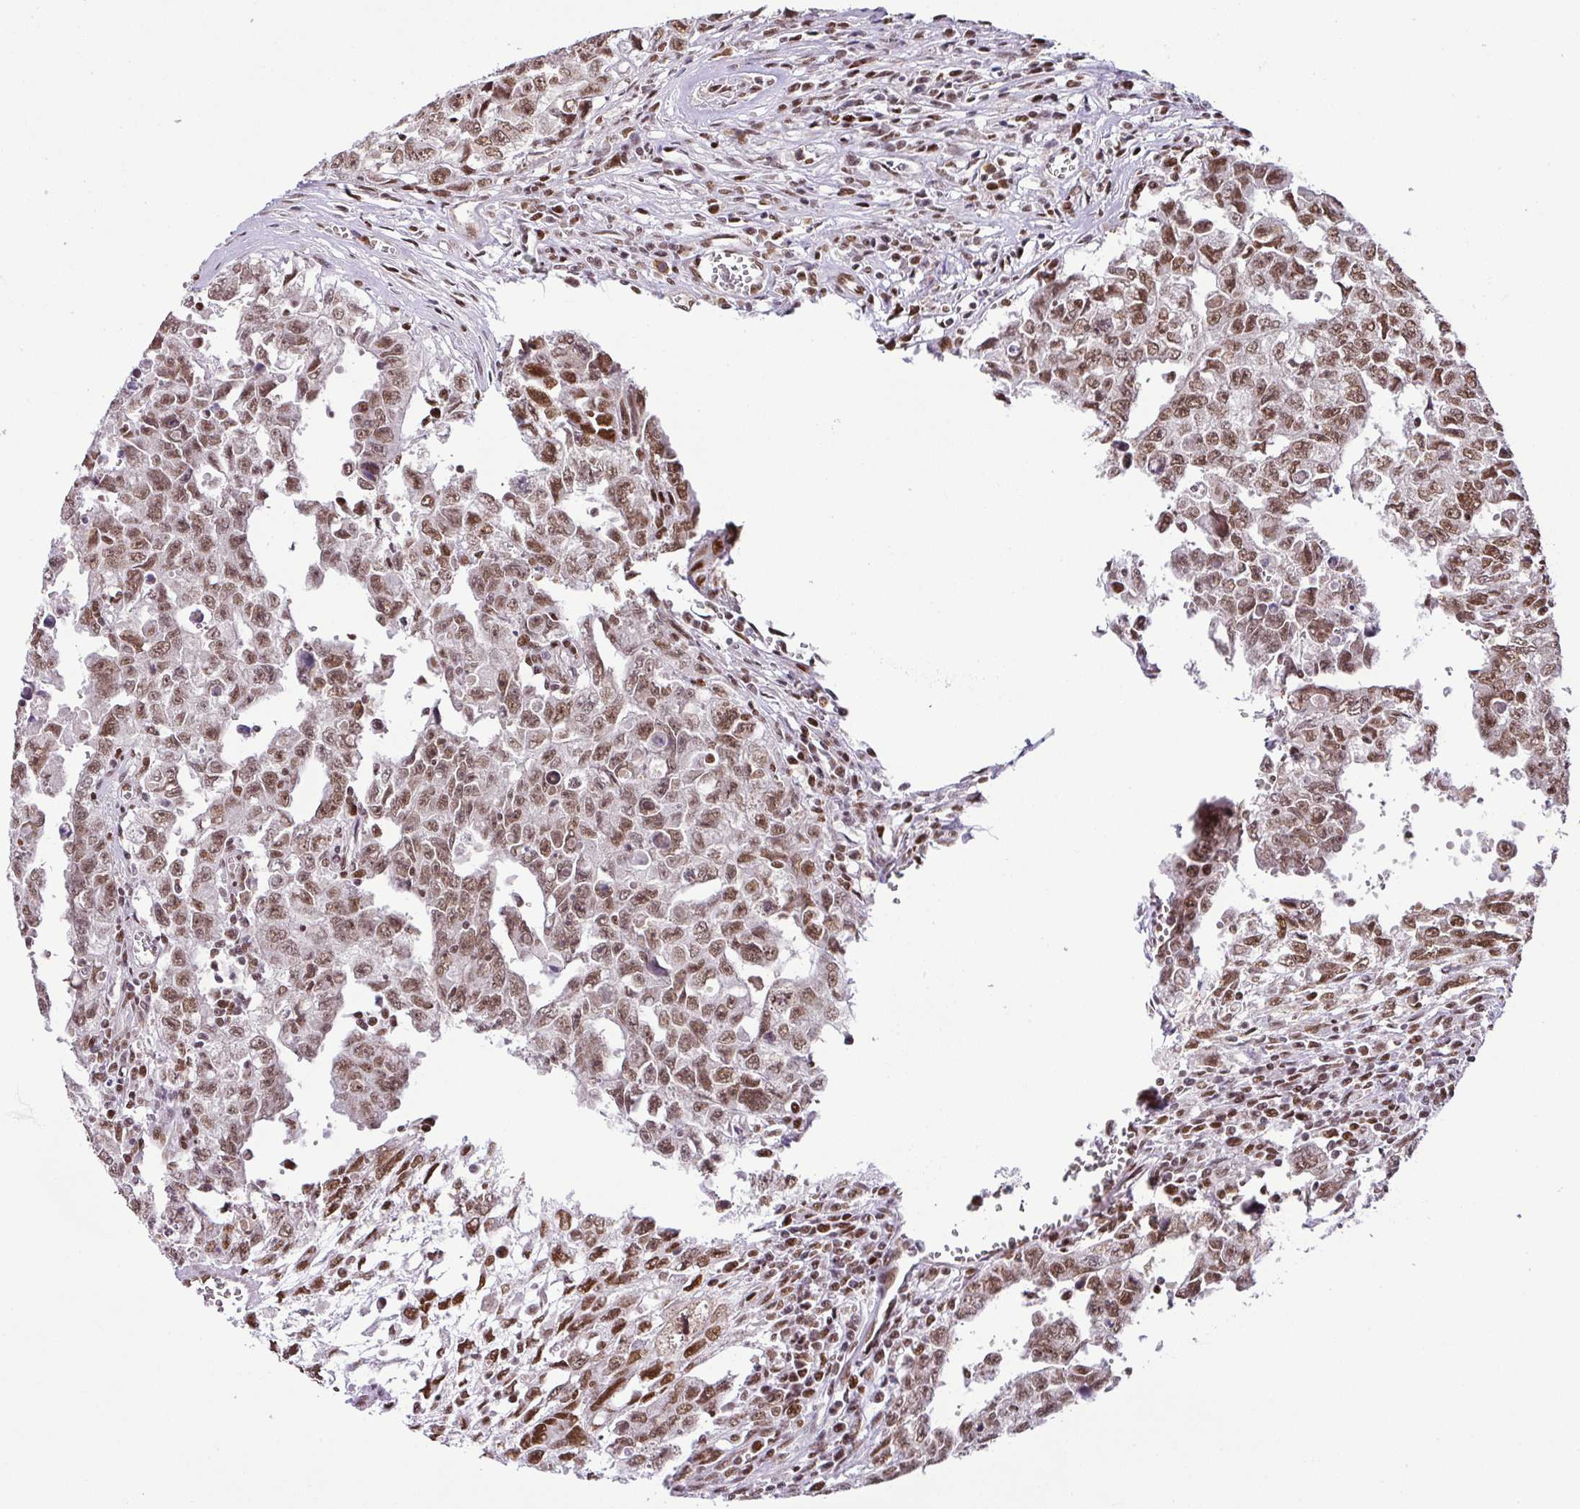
{"staining": {"intensity": "moderate", "quantity": ">75%", "location": "nuclear"}, "tissue": "testis cancer", "cell_type": "Tumor cells", "image_type": "cancer", "snomed": [{"axis": "morphology", "description": "Carcinoma, Embryonal, NOS"}, {"axis": "topography", "description": "Testis"}], "caption": "The immunohistochemical stain labels moderate nuclear expression in tumor cells of testis cancer tissue.", "gene": "PGAP4", "patient": {"sex": "male", "age": 24}}